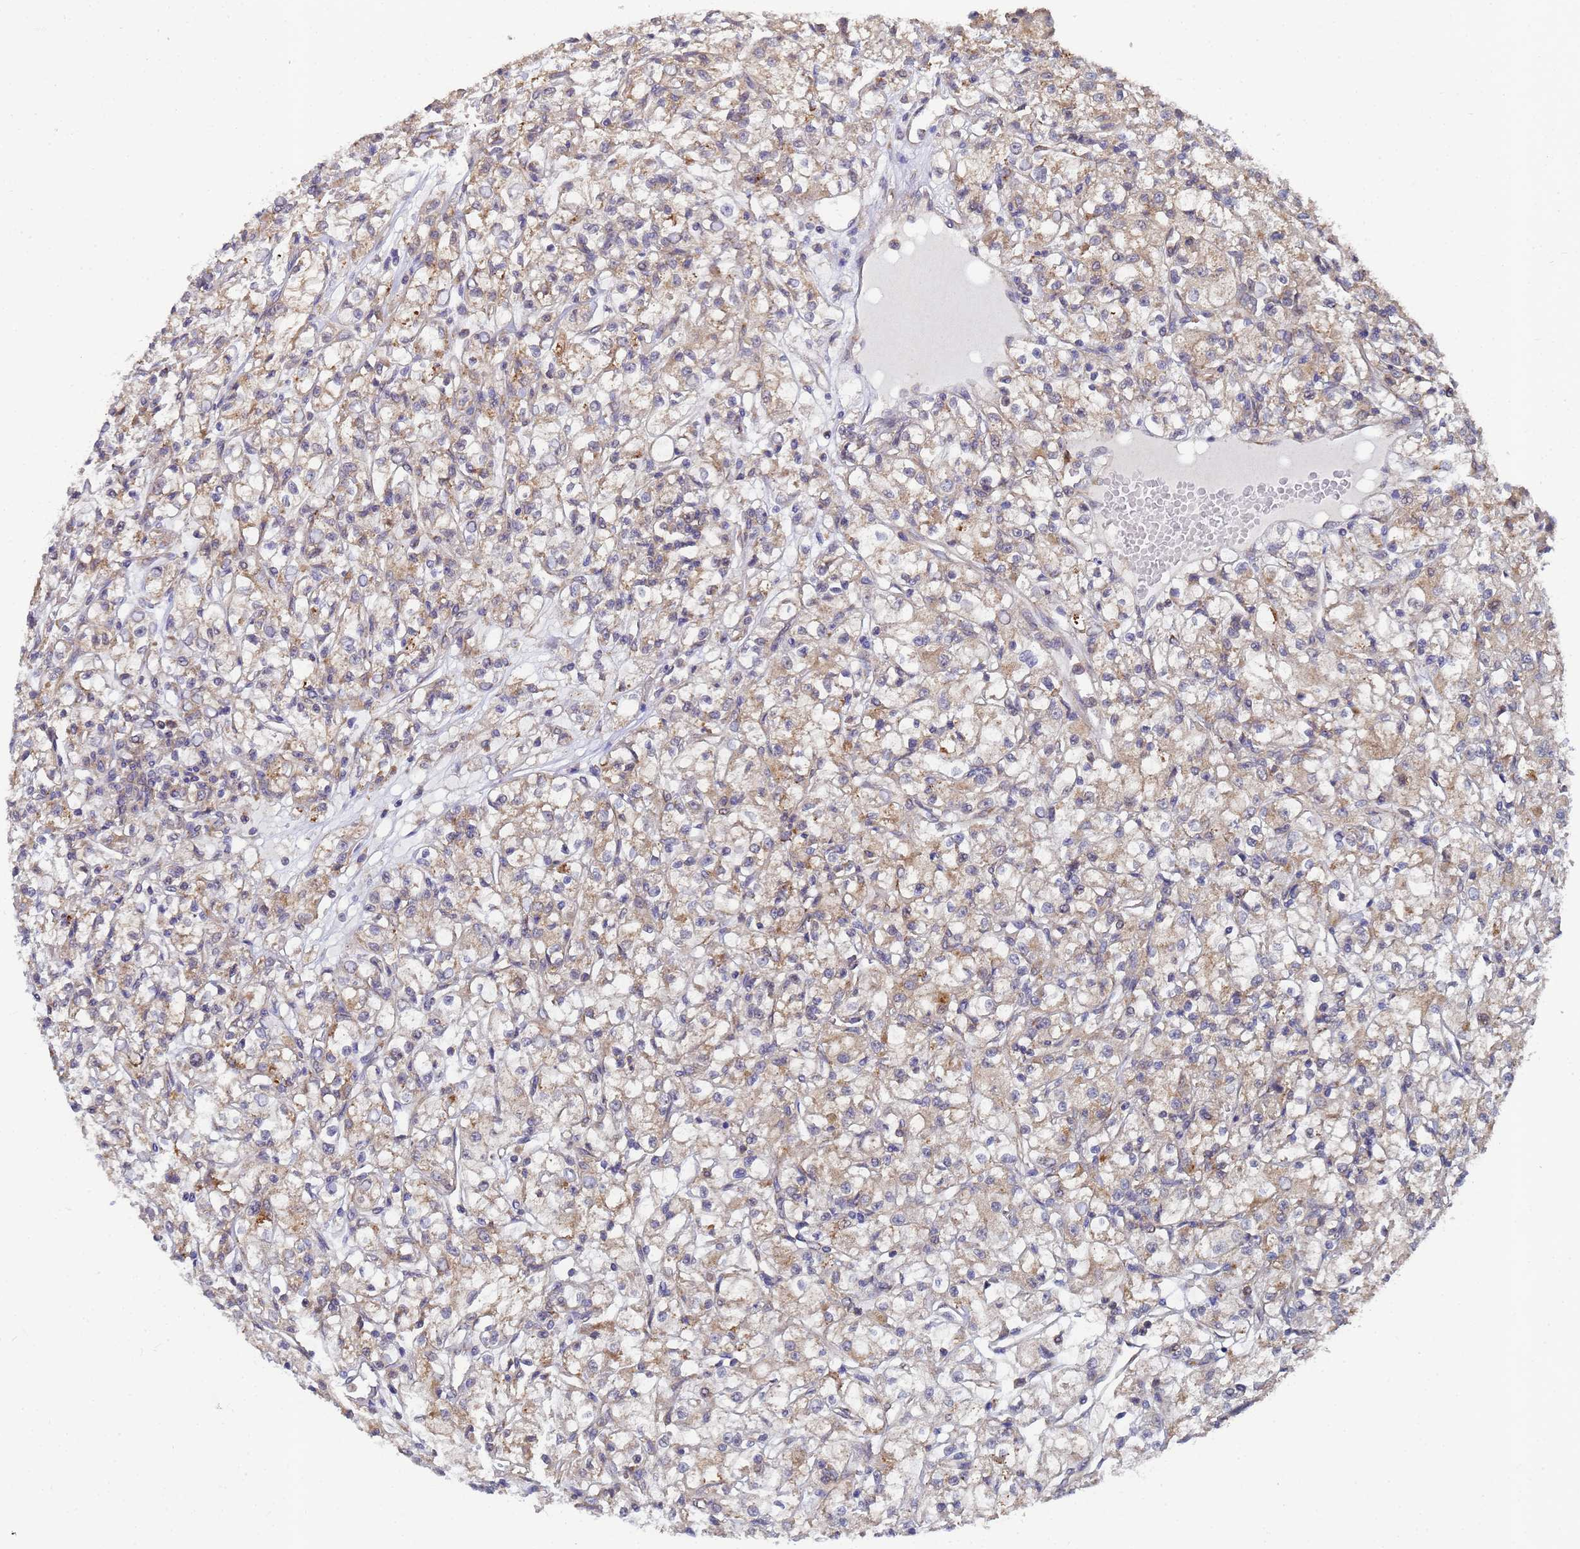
{"staining": {"intensity": "weak", "quantity": "25%-75%", "location": "cytoplasmic/membranous"}, "tissue": "renal cancer", "cell_type": "Tumor cells", "image_type": "cancer", "snomed": [{"axis": "morphology", "description": "Adenocarcinoma, NOS"}, {"axis": "topography", "description": "Kidney"}], "caption": "Brown immunohistochemical staining in human adenocarcinoma (renal) exhibits weak cytoplasmic/membranous staining in approximately 25%-75% of tumor cells. Immunohistochemistry stains the protein of interest in brown and the nuclei are stained blue.", "gene": "ALS2CL", "patient": {"sex": "female", "age": 59}}